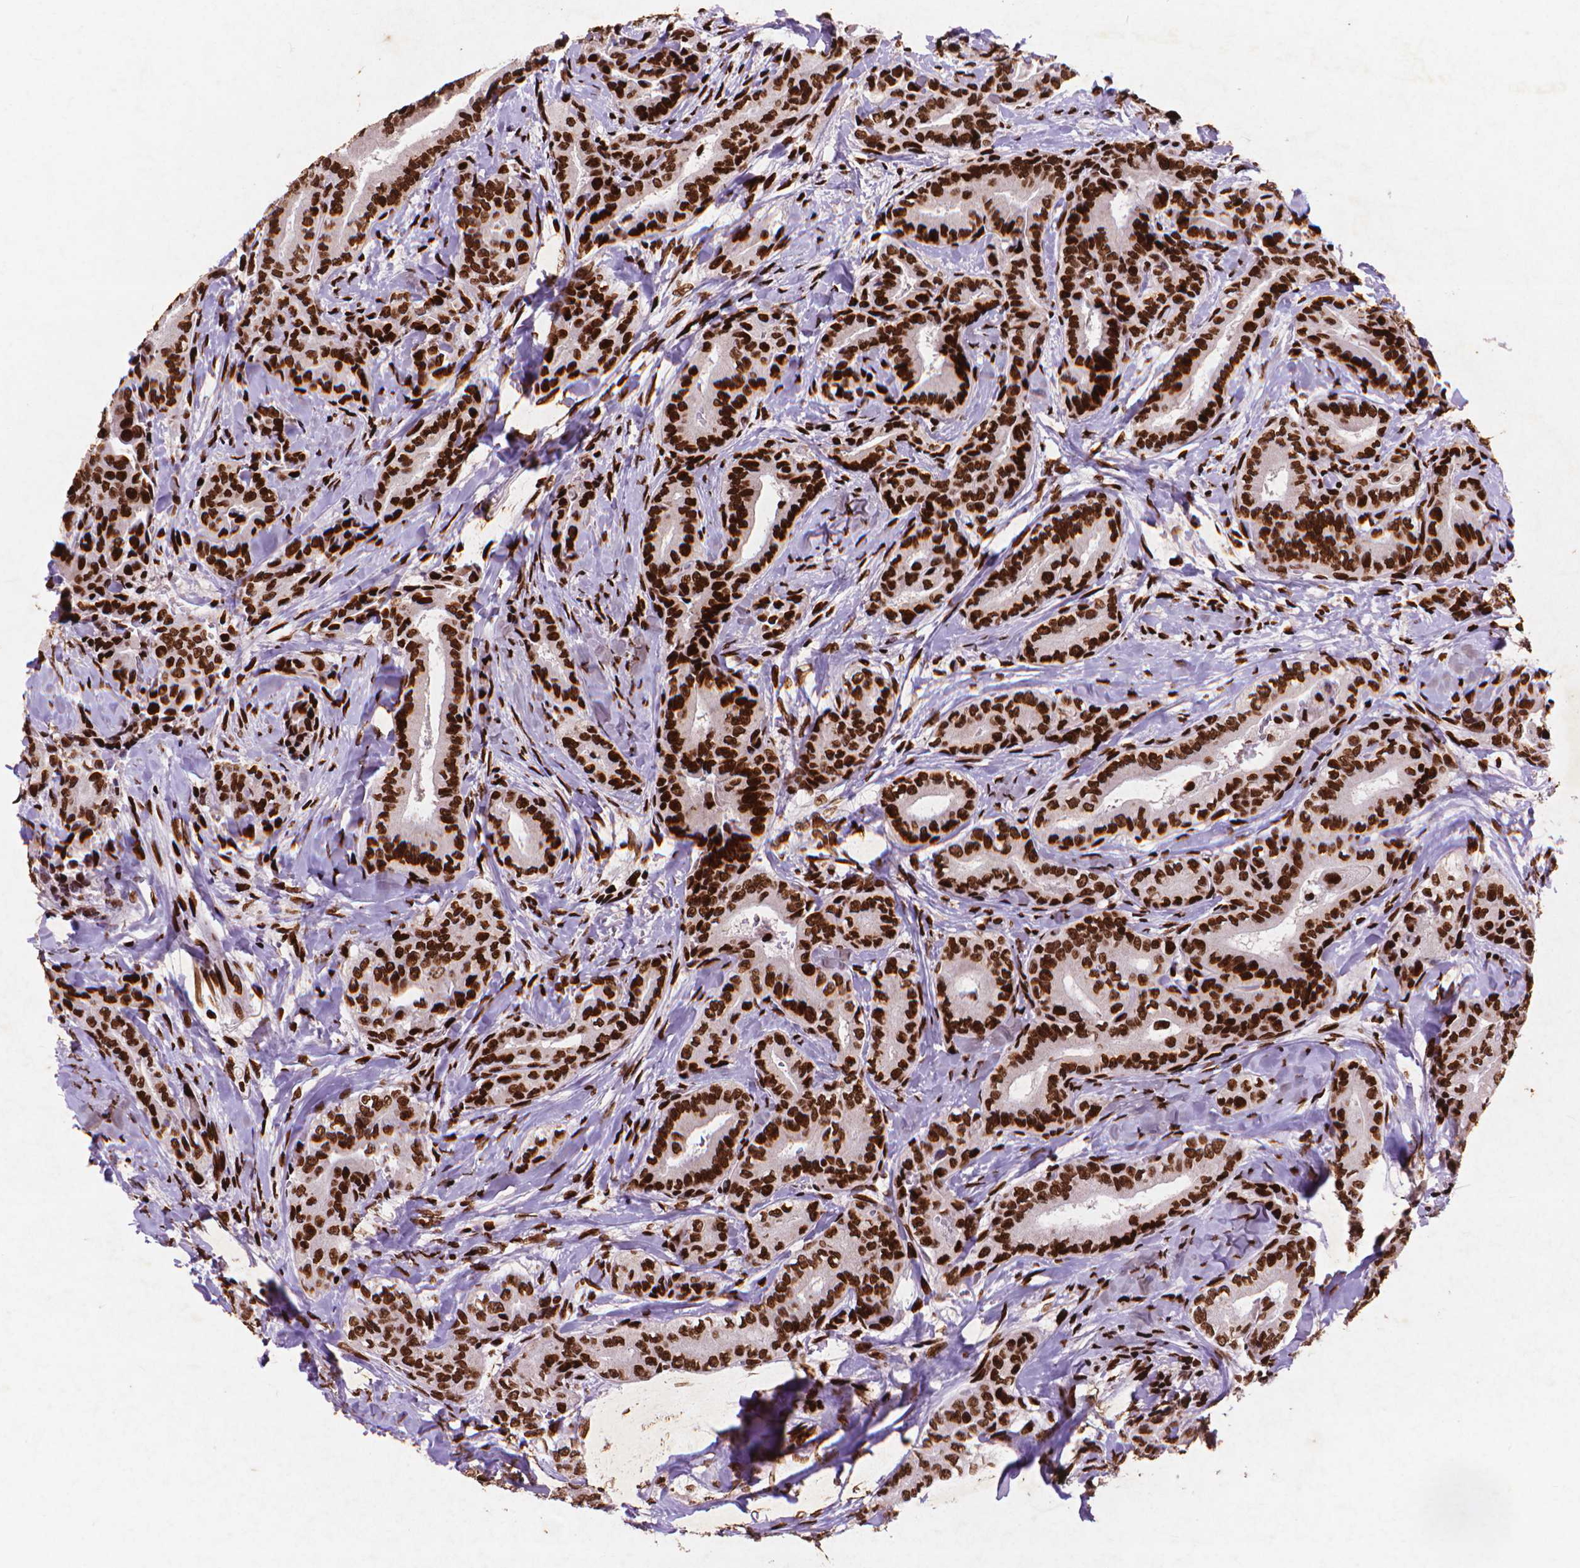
{"staining": {"intensity": "strong", "quantity": ">75%", "location": "nuclear"}, "tissue": "thyroid cancer", "cell_type": "Tumor cells", "image_type": "cancer", "snomed": [{"axis": "morphology", "description": "Papillary adenocarcinoma, NOS"}, {"axis": "topography", "description": "Thyroid gland"}], "caption": "Protein positivity by immunohistochemistry shows strong nuclear staining in about >75% of tumor cells in papillary adenocarcinoma (thyroid).", "gene": "CITED2", "patient": {"sex": "male", "age": 61}}